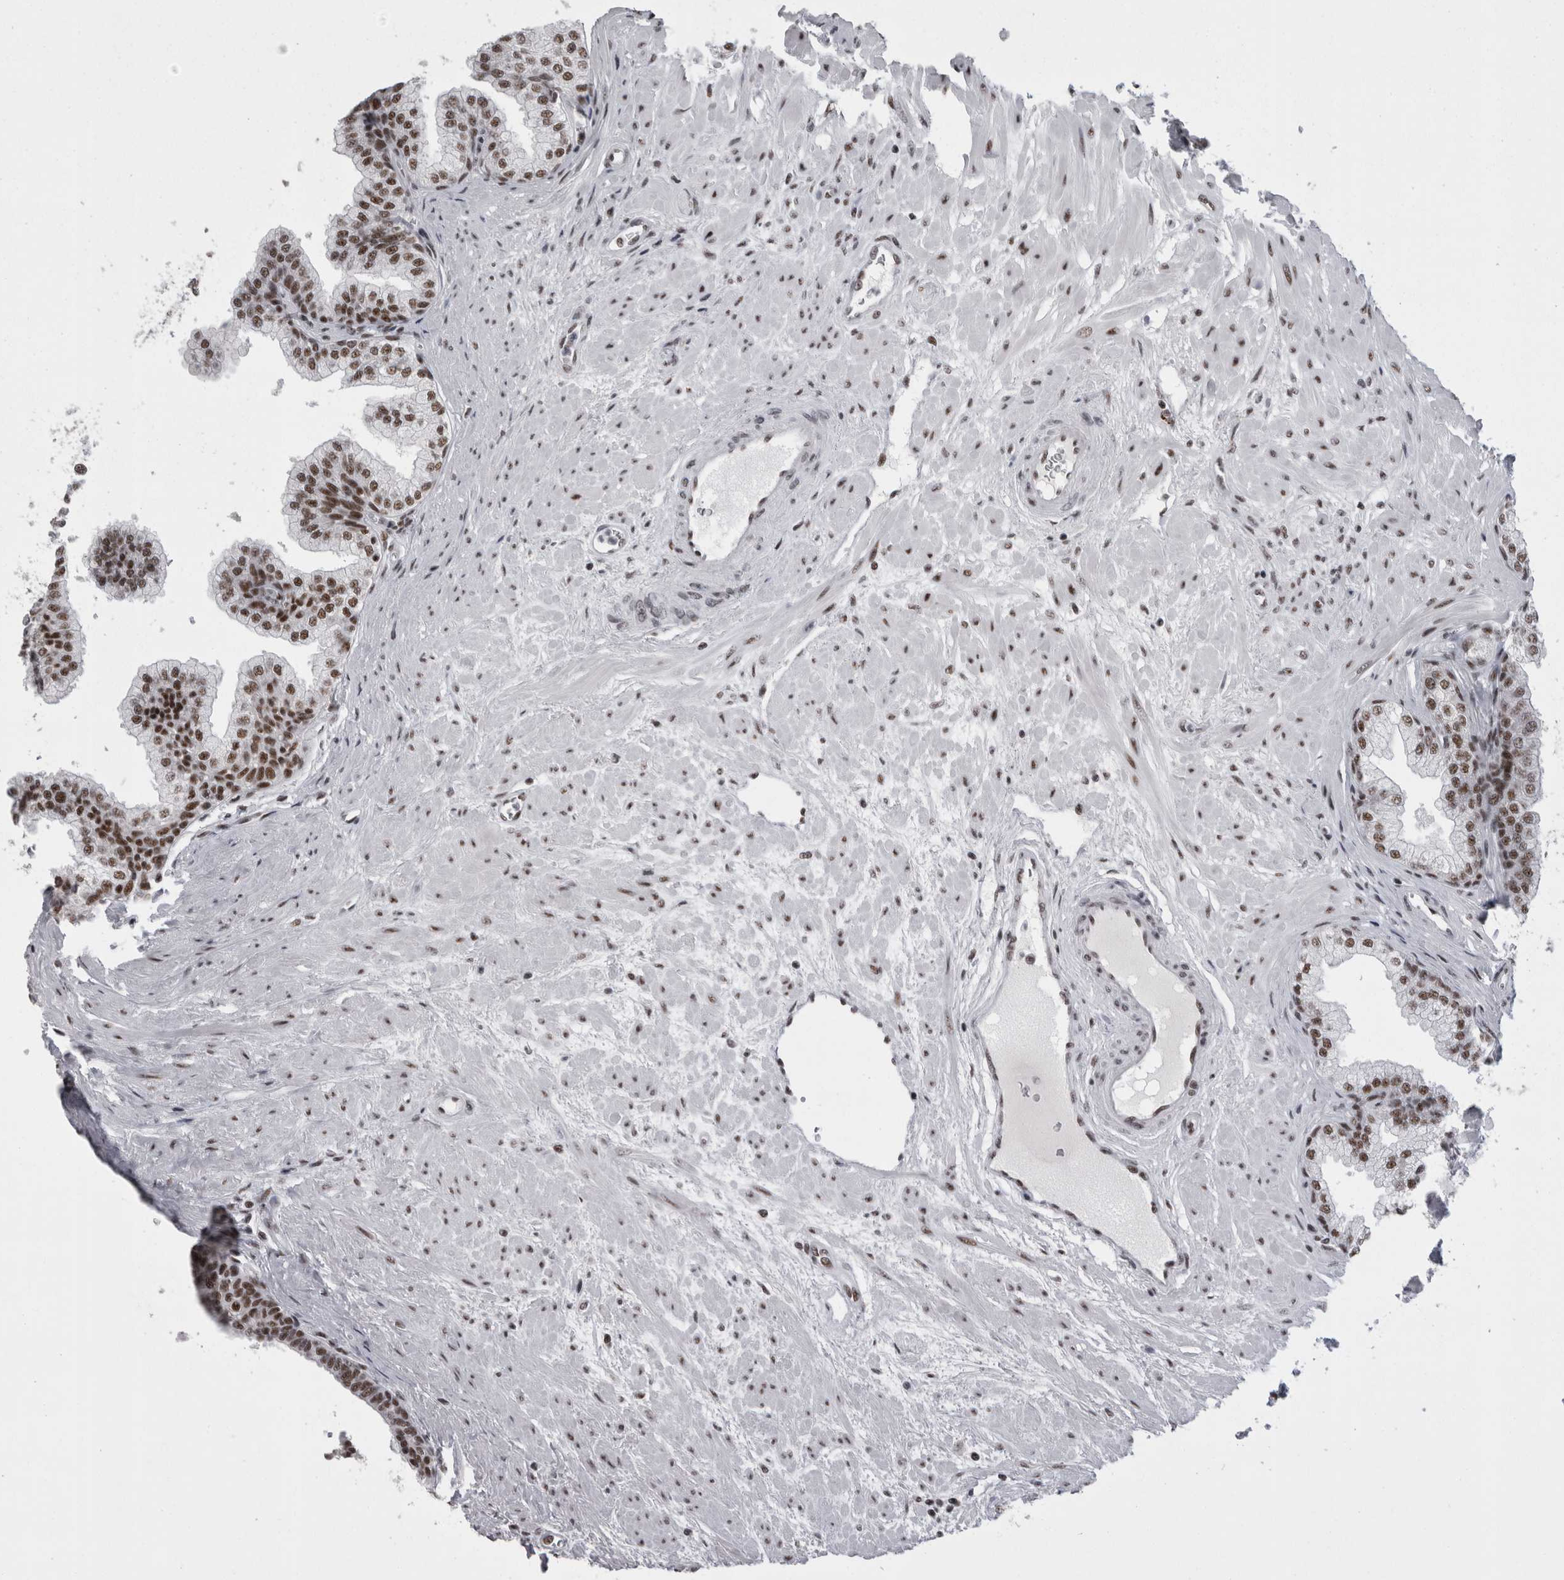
{"staining": {"intensity": "strong", "quantity": ">75%", "location": "nuclear"}, "tissue": "prostate", "cell_type": "Glandular cells", "image_type": "normal", "snomed": [{"axis": "morphology", "description": "Normal tissue, NOS"}, {"axis": "morphology", "description": "Urothelial carcinoma, Low grade"}, {"axis": "topography", "description": "Urinary bladder"}, {"axis": "topography", "description": "Prostate"}], "caption": "A high-resolution image shows immunohistochemistry (IHC) staining of normal prostate, which displays strong nuclear staining in approximately >75% of glandular cells. (DAB (3,3'-diaminobenzidine) = brown stain, brightfield microscopy at high magnification).", "gene": "SNRNP40", "patient": {"sex": "male", "age": 60}}